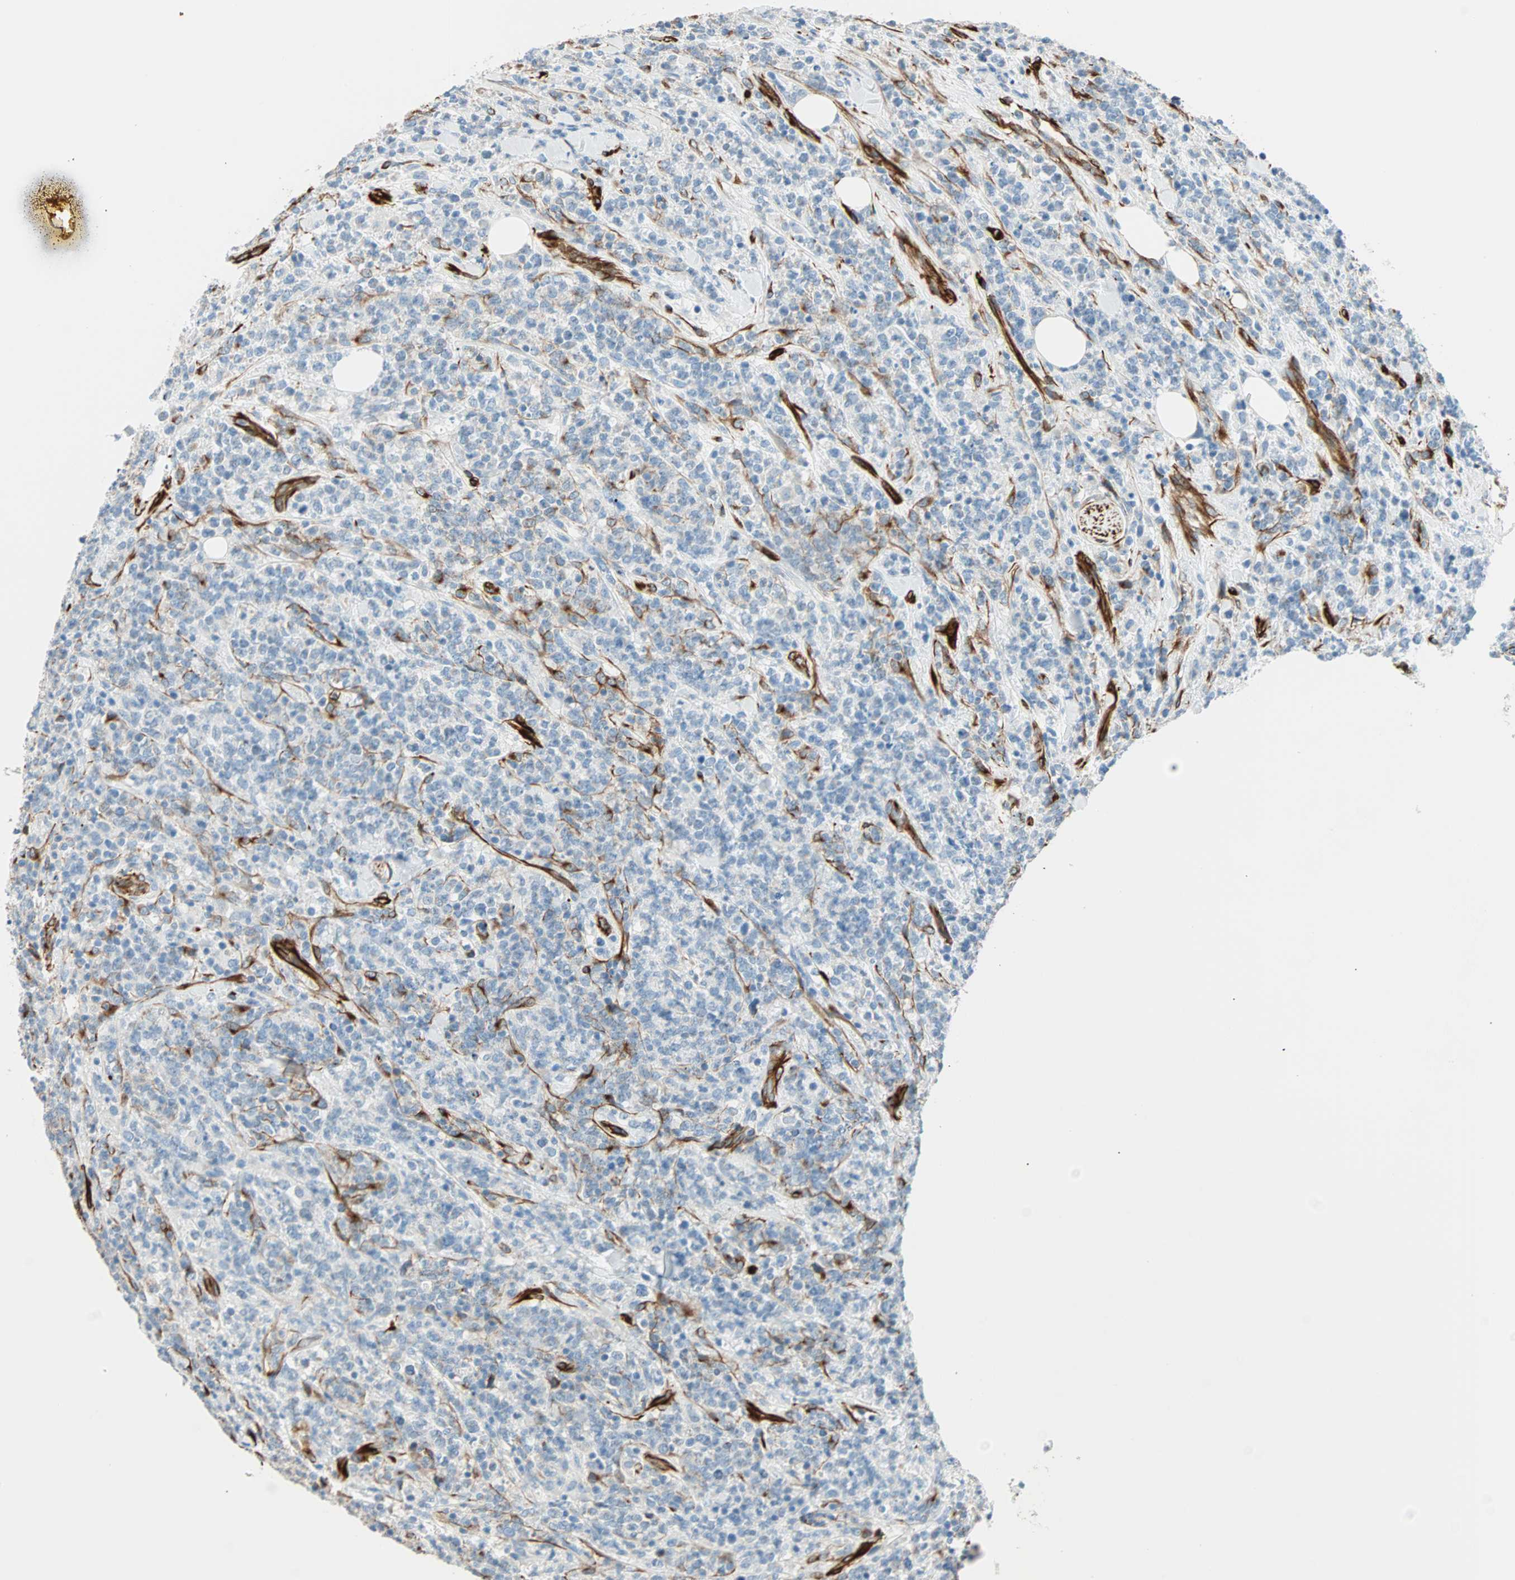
{"staining": {"intensity": "negative", "quantity": "none", "location": "none"}, "tissue": "lymphoma", "cell_type": "Tumor cells", "image_type": "cancer", "snomed": [{"axis": "morphology", "description": "Malignant lymphoma, non-Hodgkin's type, High grade"}, {"axis": "topography", "description": "Soft tissue"}], "caption": "High magnification brightfield microscopy of lymphoma stained with DAB (3,3'-diaminobenzidine) (brown) and counterstained with hematoxylin (blue): tumor cells show no significant staining.", "gene": "NES", "patient": {"sex": "male", "age": 18}}